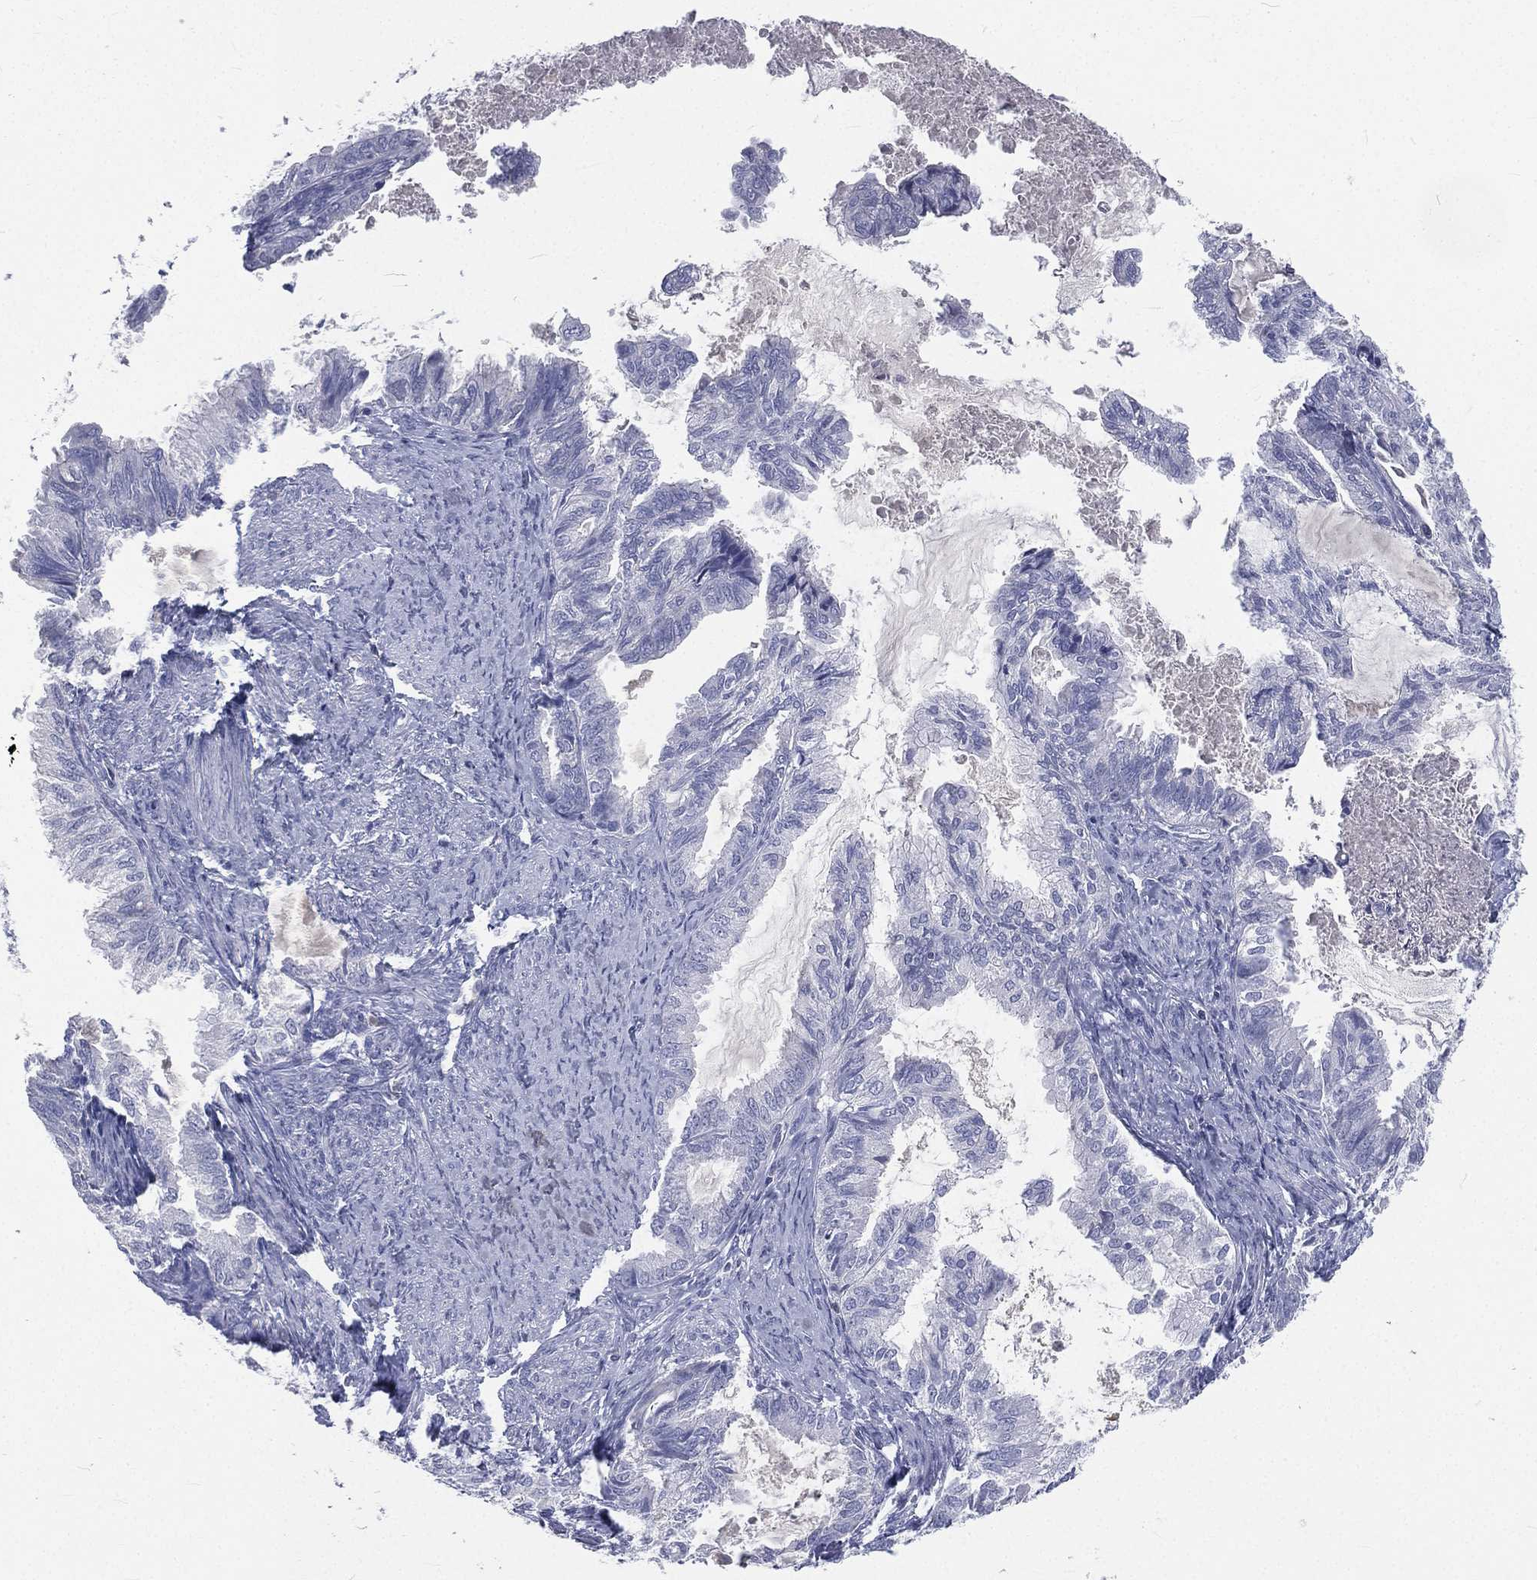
{"staining": {"intensity": "negative", "quantity": "none", "location": "none"}, "tissue": "endometrial cancer", "cell_type": "Tumor cells", "image_type": "cancer", "snomed": [{"axis": "morphology", "description": "Adenocarcinoma, NOS"}, {"axis": "topography", "description": "Endometrium"}], "caption": "Immunohistochemical staining of endometrial cancer (adenocarcinoma) shows no significant positivity in tumor cells.", "gene": "CD3D", "patient": {"sex": "female", "age": 86}}